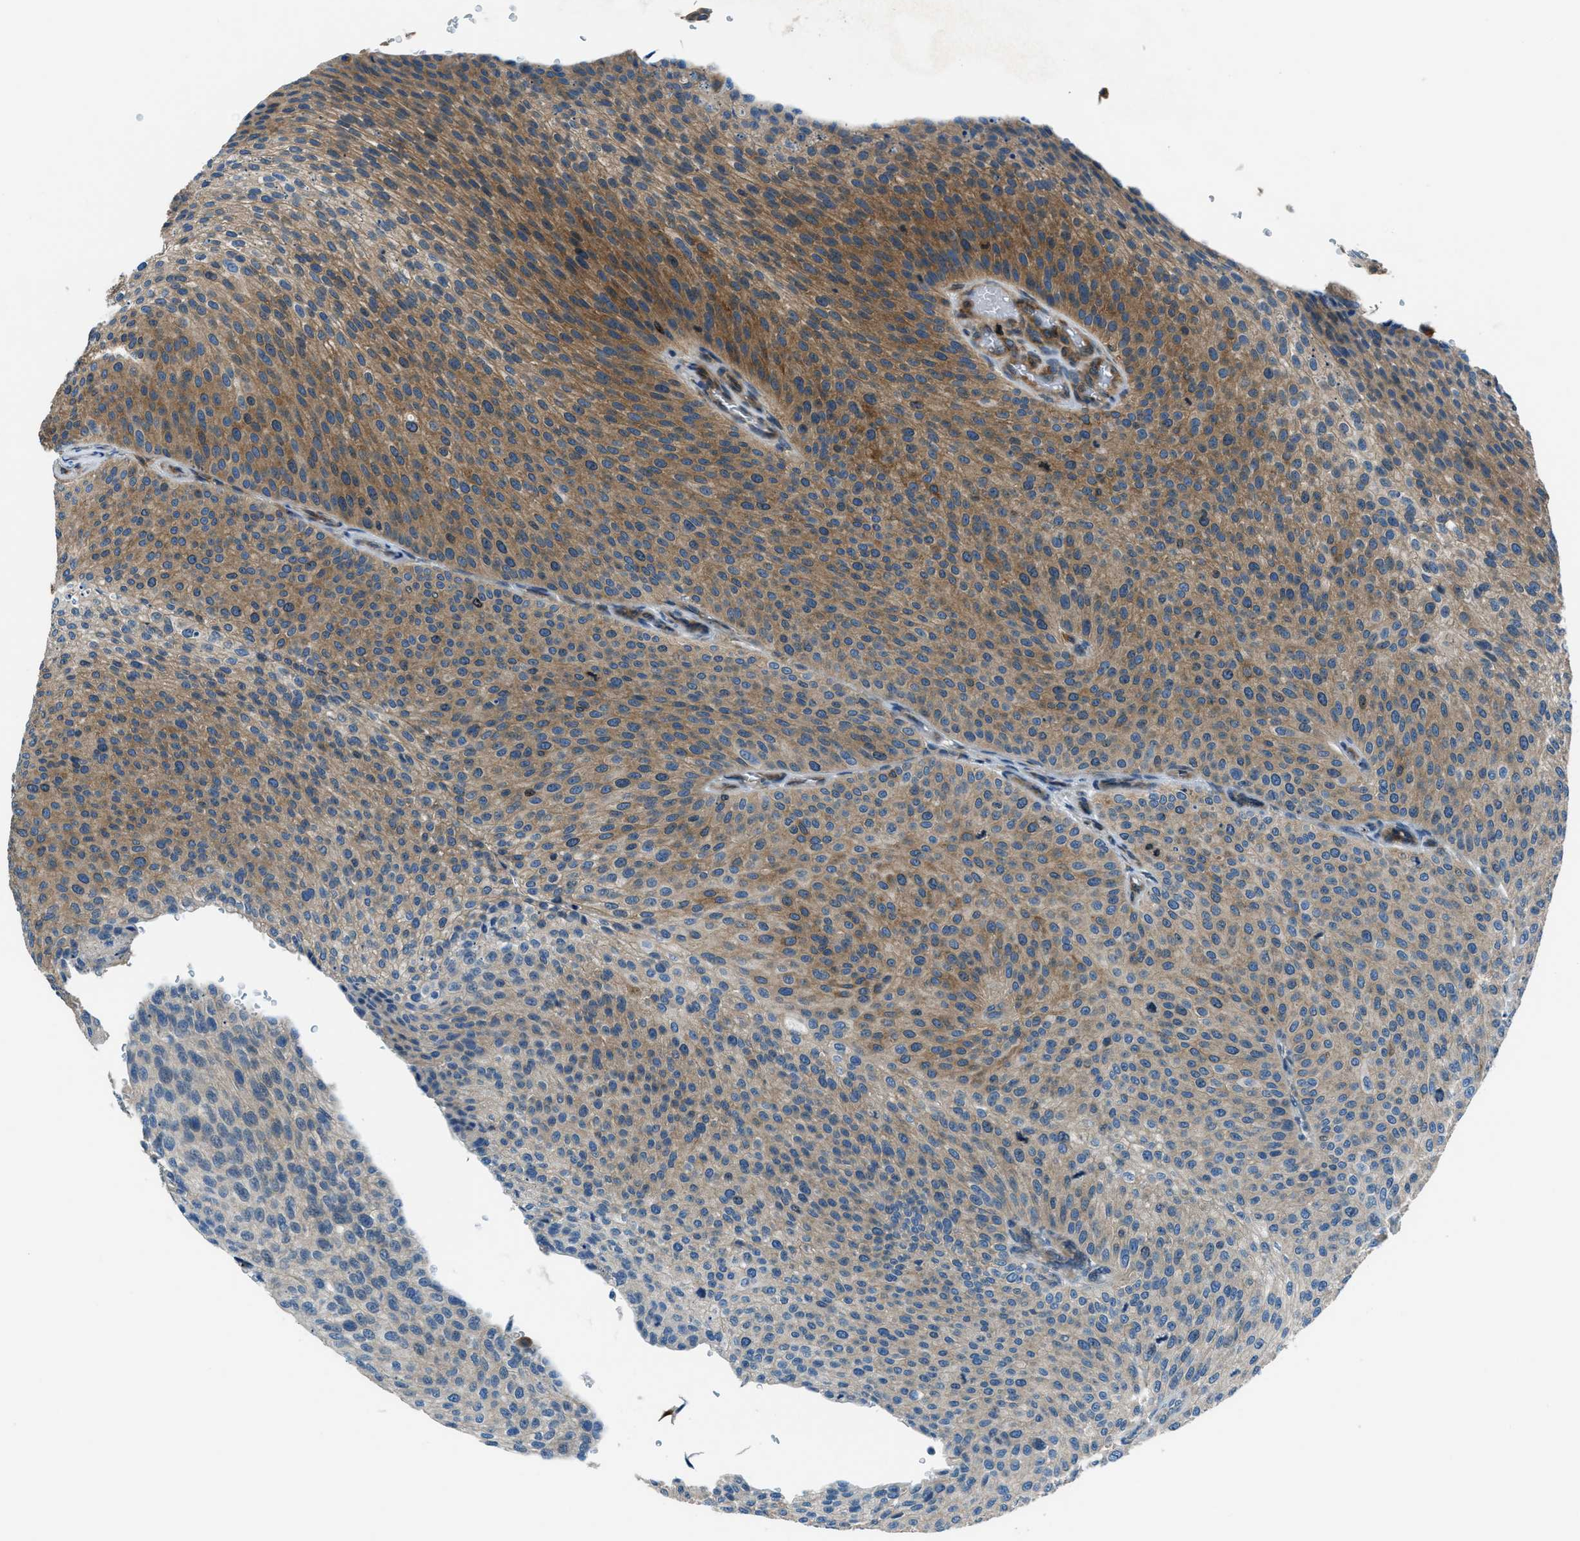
{"staining": {"intensity": "moderate", "quantity": "25%-75%", "location": "cytoplasmic/membranous"}, "tissue": "urothelial cancer", "cell_type": "Tumor cells", "image_type": "cancer", "snomed": [{"axis": "morphology", "description": "Urothelial carcinoma, Low grade"}, {"axis": "topography", "description": "Smooth muscle"}, {"axis": "topography", "description": "Urinary bladder"}], "caption": "Protein staining of low-grade urothelial carcinoma tissue exhibits moderate cytoplasmic/membranous expression in approximately 25%-75% of tumor cells.", "gene": "ARFGAP2", "patient": {"sex": "male", "age": 60}}